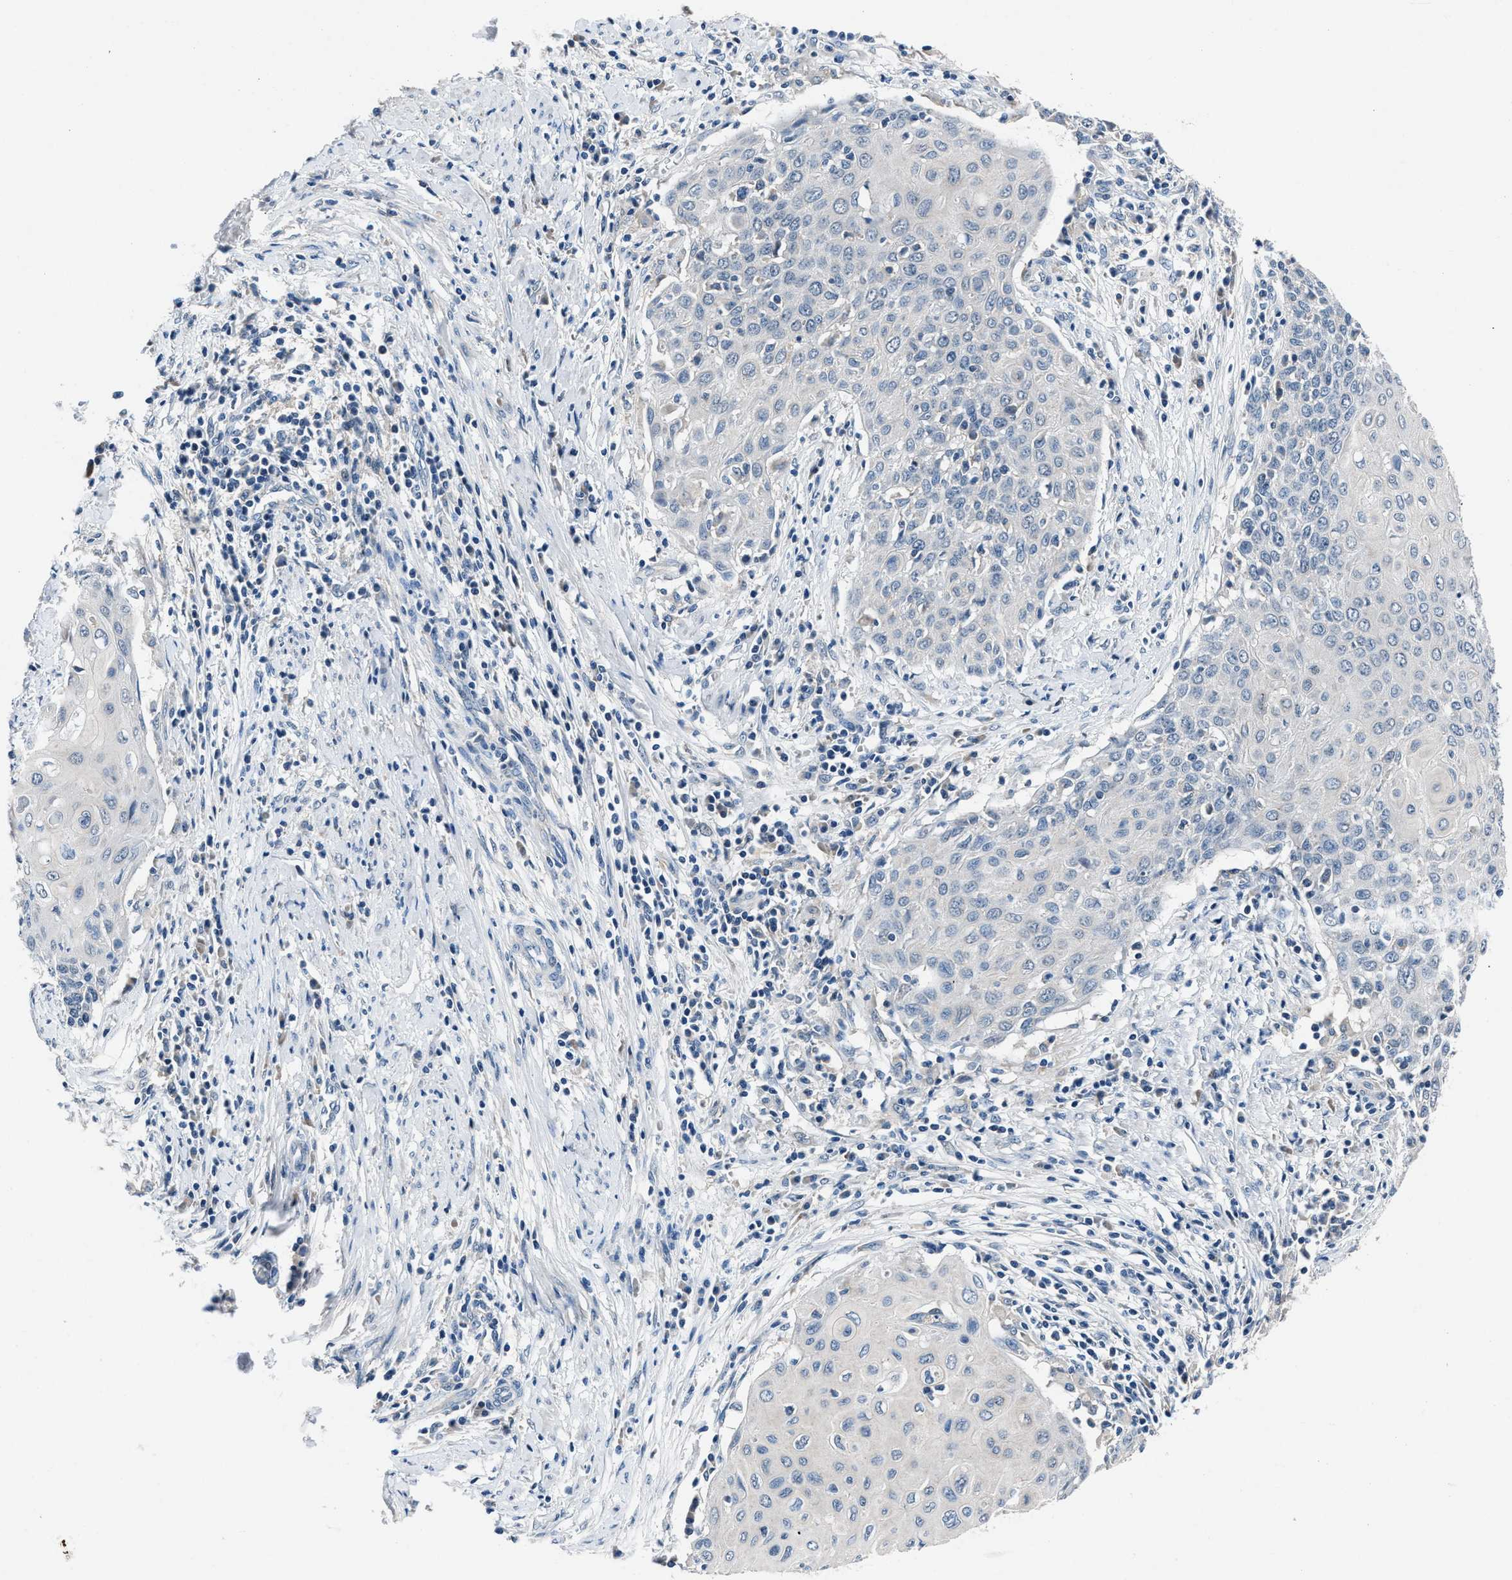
{"staining": {"intensity": "negative", "quantity": "none", "location": "none"}, "tissue": "cervical cancer", "cell_type": "Tumor cells", "image_type": "cancer", "snomed": [{"axis": "morphology", "description": "Squamous cell carcinoma, NOS"}, {"axis": "topography", "description": "Cervix"}], "caption": "DAB (3,3'-diaminobenzidine) immunohistochemical staining of human cervical cancer (squamous cell carcinoma) shows no significant staining in tumor cells.", "gene": "DENND6B", "patient": {"sex": "female", "age": 39}}